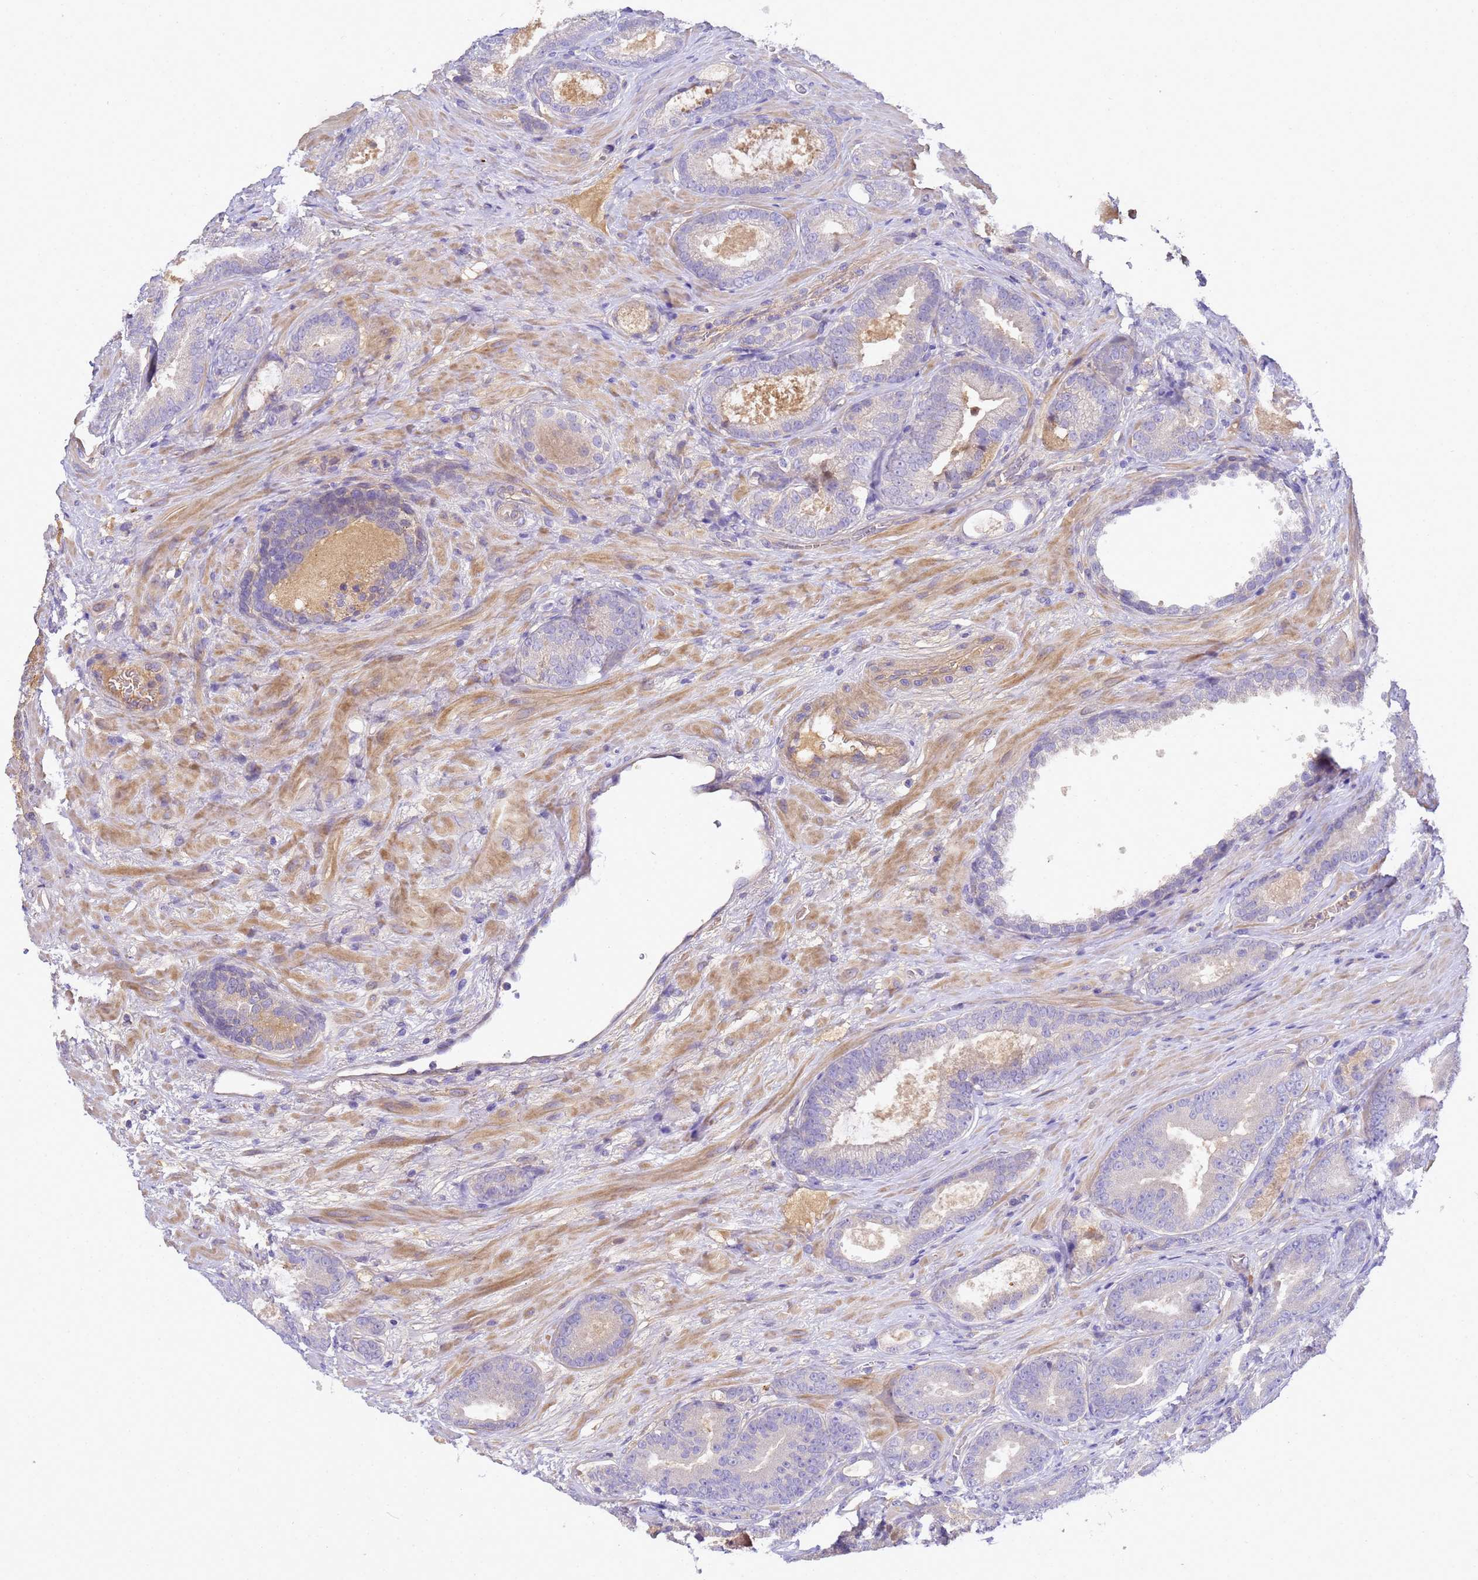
{"staining": {"intensity": "negative", "quantity": "none", "location": "none"}, "tissue": "prostate cancer", "cell_type": "Tumor cells", "image_type": "cancer", "snomed": [{"axis": "morphology", "description": "Adenocarcinoma, High grade"}, {"axis": "topography", "description": "Prostate"}], "caption": "An immunohistochemistry (IHC) photomicrograph of adenocarcinoma (high-grade) (prostate) is shown. There is no staining in tumor cells of adenocarcinoma (high-grade) (prostate). Brightfield microscopy of immunohistochemistry (IHC) stained with DAB (brown) and hematoxylin (blue), captured at high magnification.", "gene": "TBCD", "patient": {"sex": "male", "age": 66}}